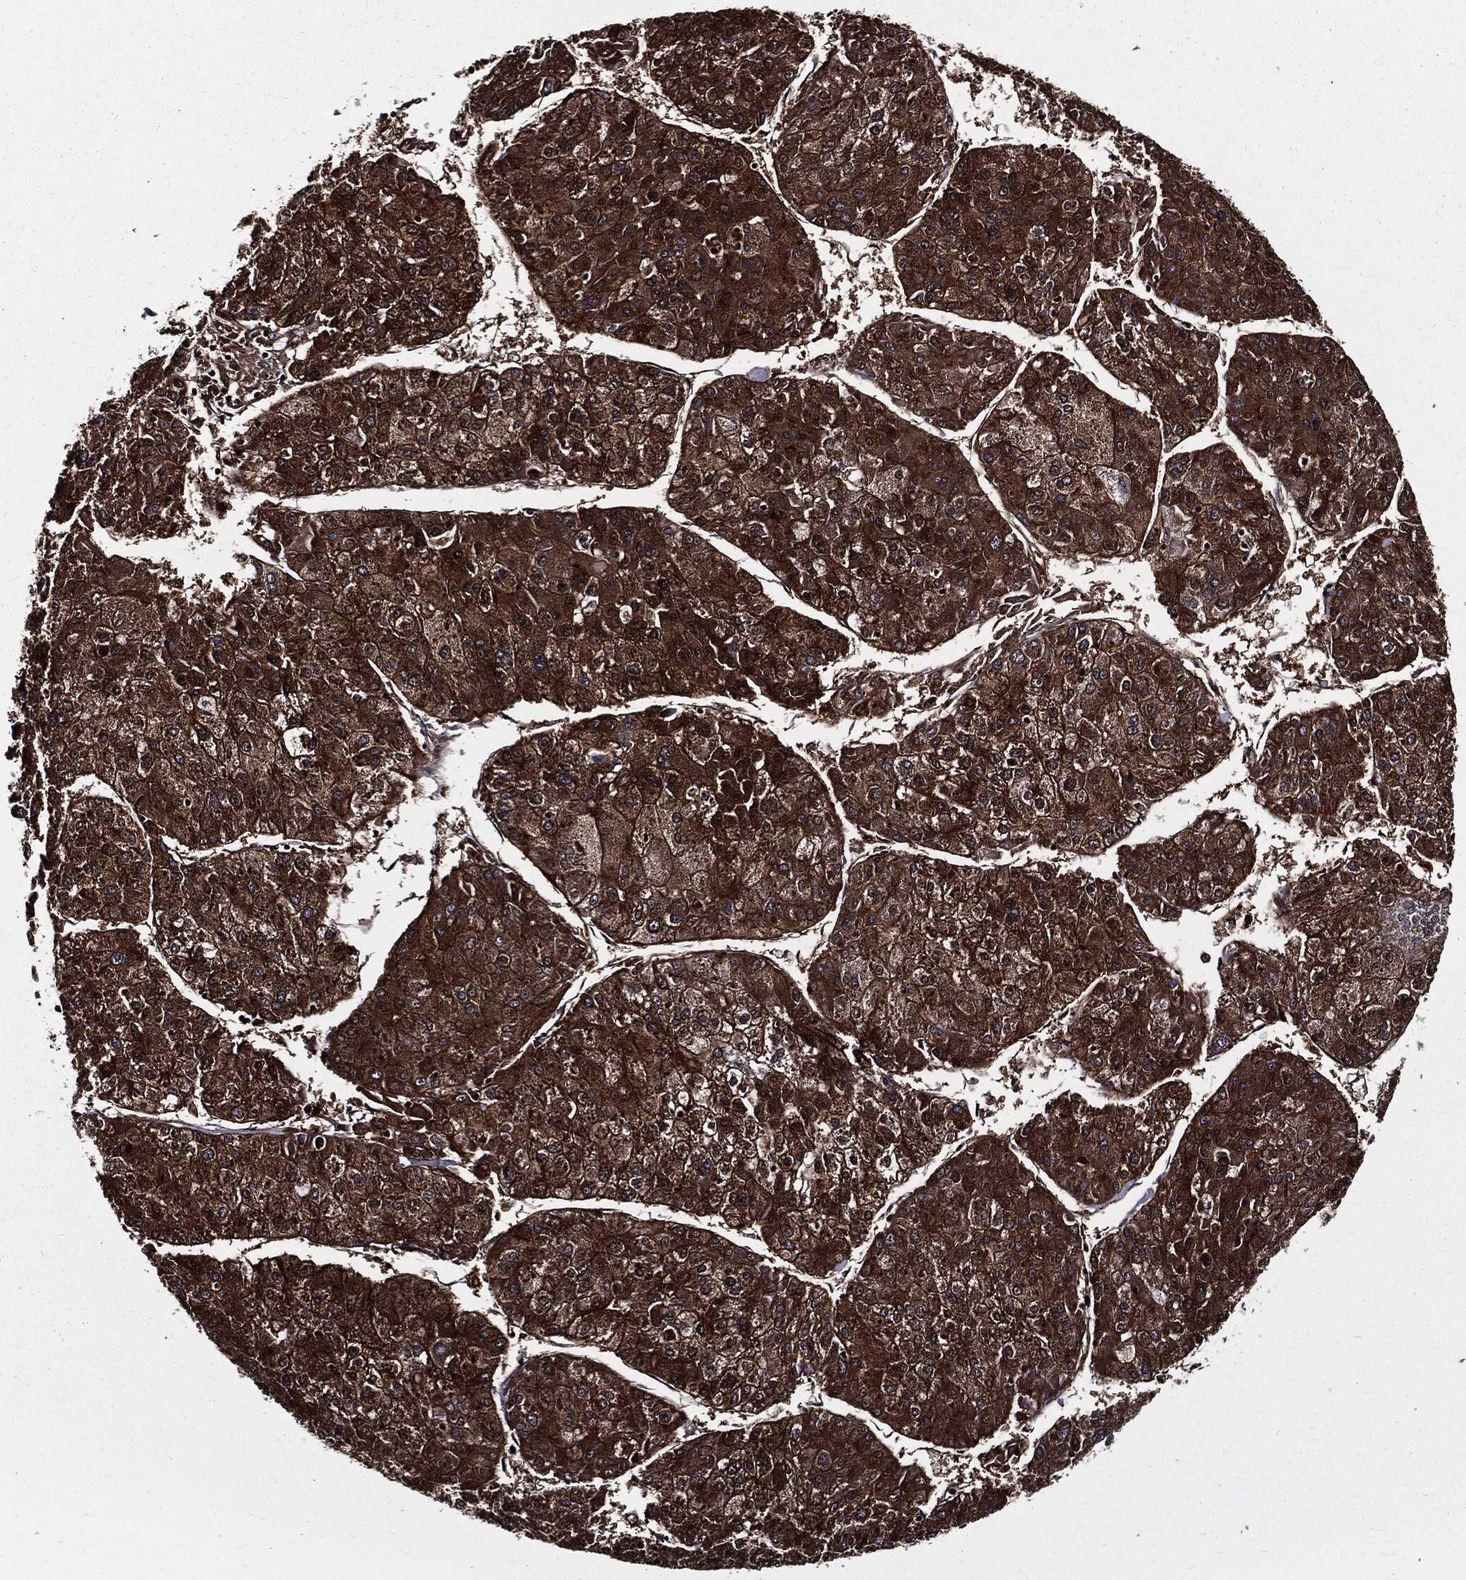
{"staining": {"intensity": "strong", "quantity": ">75%", "location": "cytoplasmic/membranous"}, "tissue": "liver cancer", "cell_type": "Tumor cells", "image_type": "cancer", "snomed": [{"axis": "morphology", "description": "Carcinoma, Hepatocellular, NOS"}, {"axis": "topography", "description": "Liver"}], "caption": "A brown stain shows strong cytoplasmic/membranous positivity of a protein in liver hepatocellular carcinoma tumor cells. Ihc stains the protein in brown and the nuclei are stained blue.", "gene": "PDCD6IP", "patient": {"sex": "male", "age": 43}}